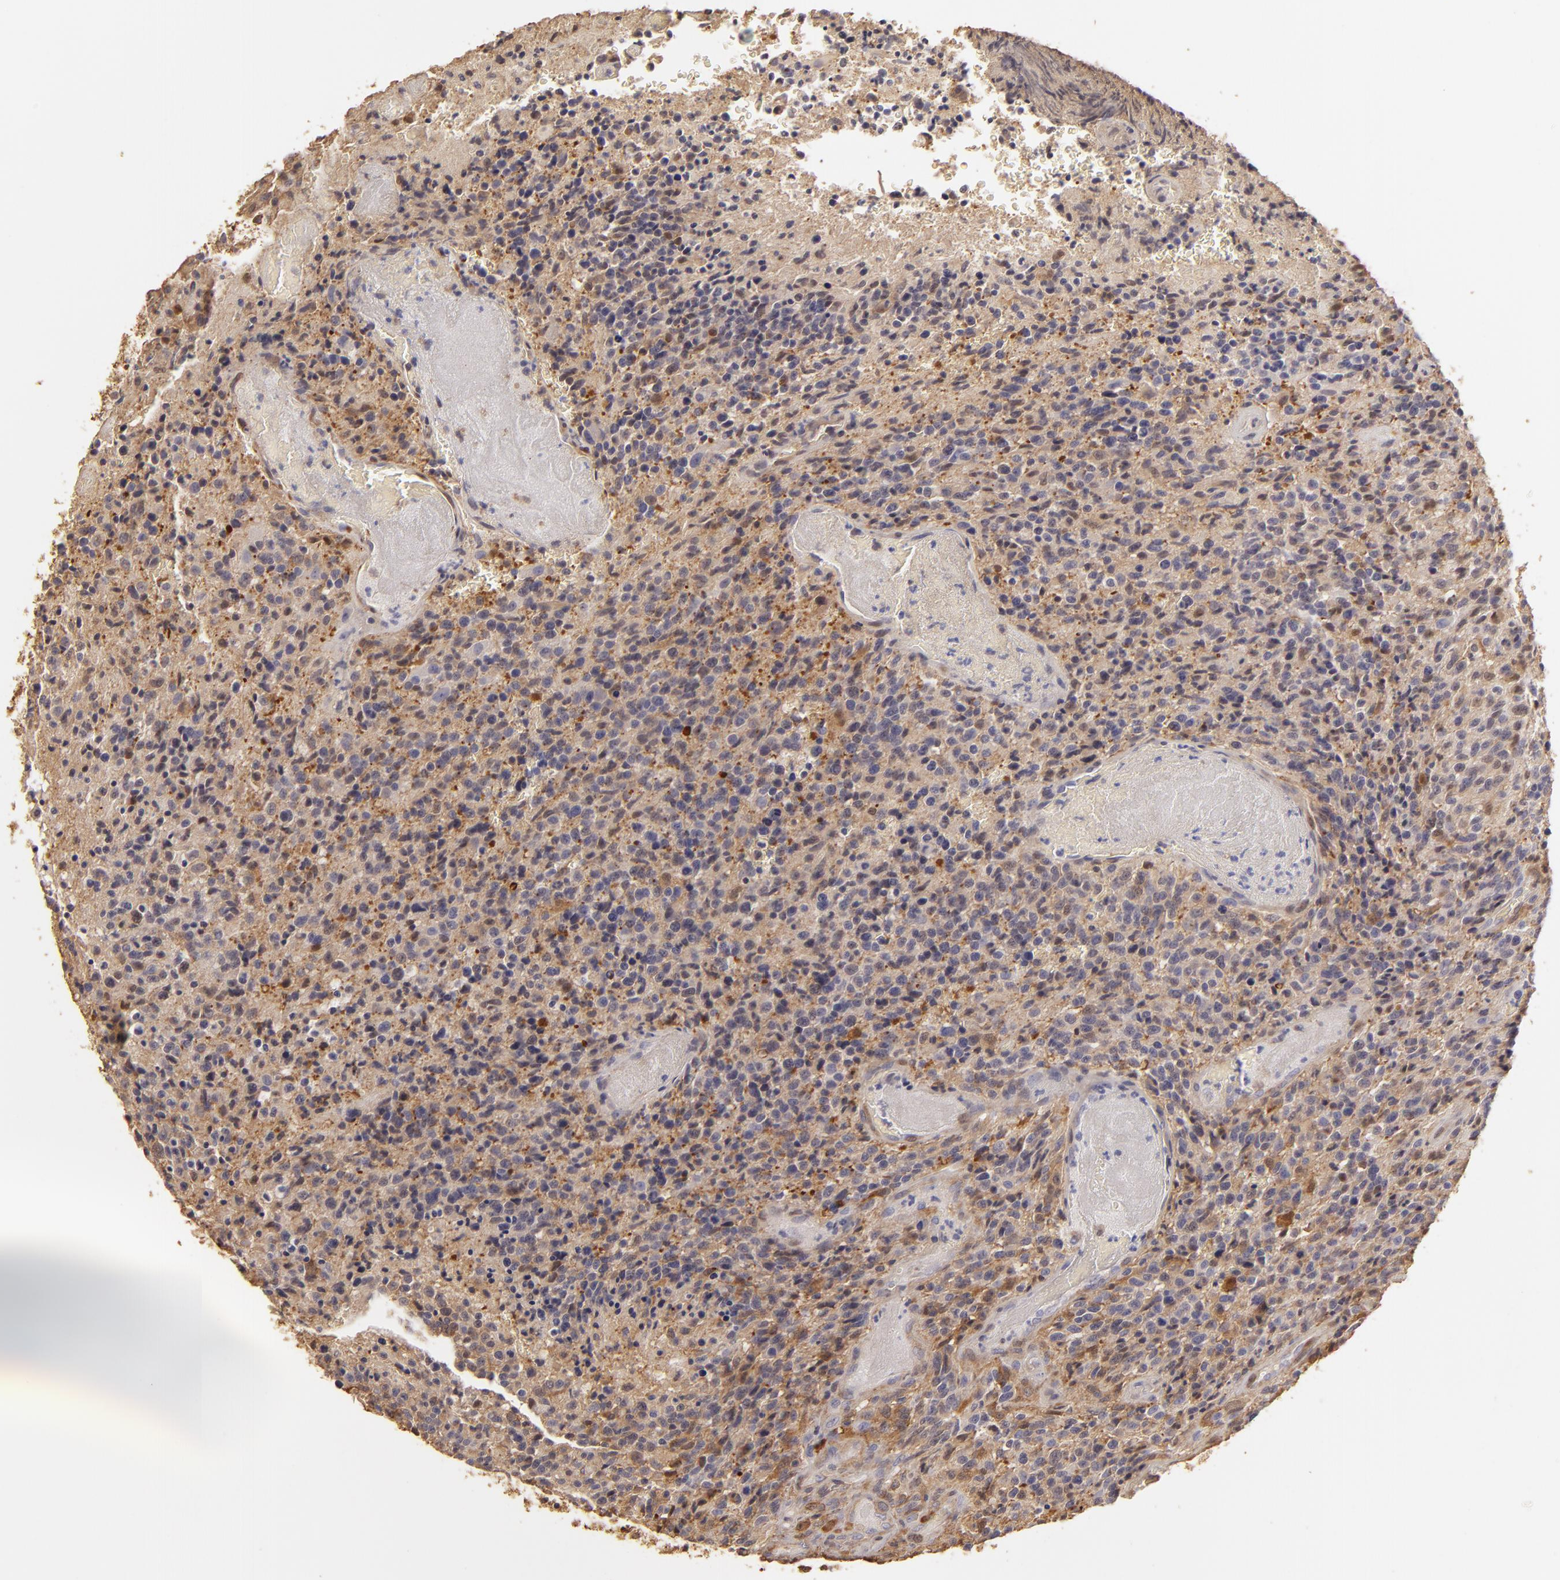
{"staining": {"intensity": "negative", "quantity": "none", "location": "none"}, "tissue": "glioma", "cell_type": "Tumor cells", "image_type": "cancer", "snomed": [{"axis": "morphology", "description": "Glioma, malignant, High grade"}, {"axis": "topography", "description": "Brain"}], "caption": "There is no significant staining in tumor cells of glioma. (DAB immunohistochemistry (IHC) with hematoxylin counter stain).", "gene": "HSPB6", "patient": {"sex": "male", "age": 36}}